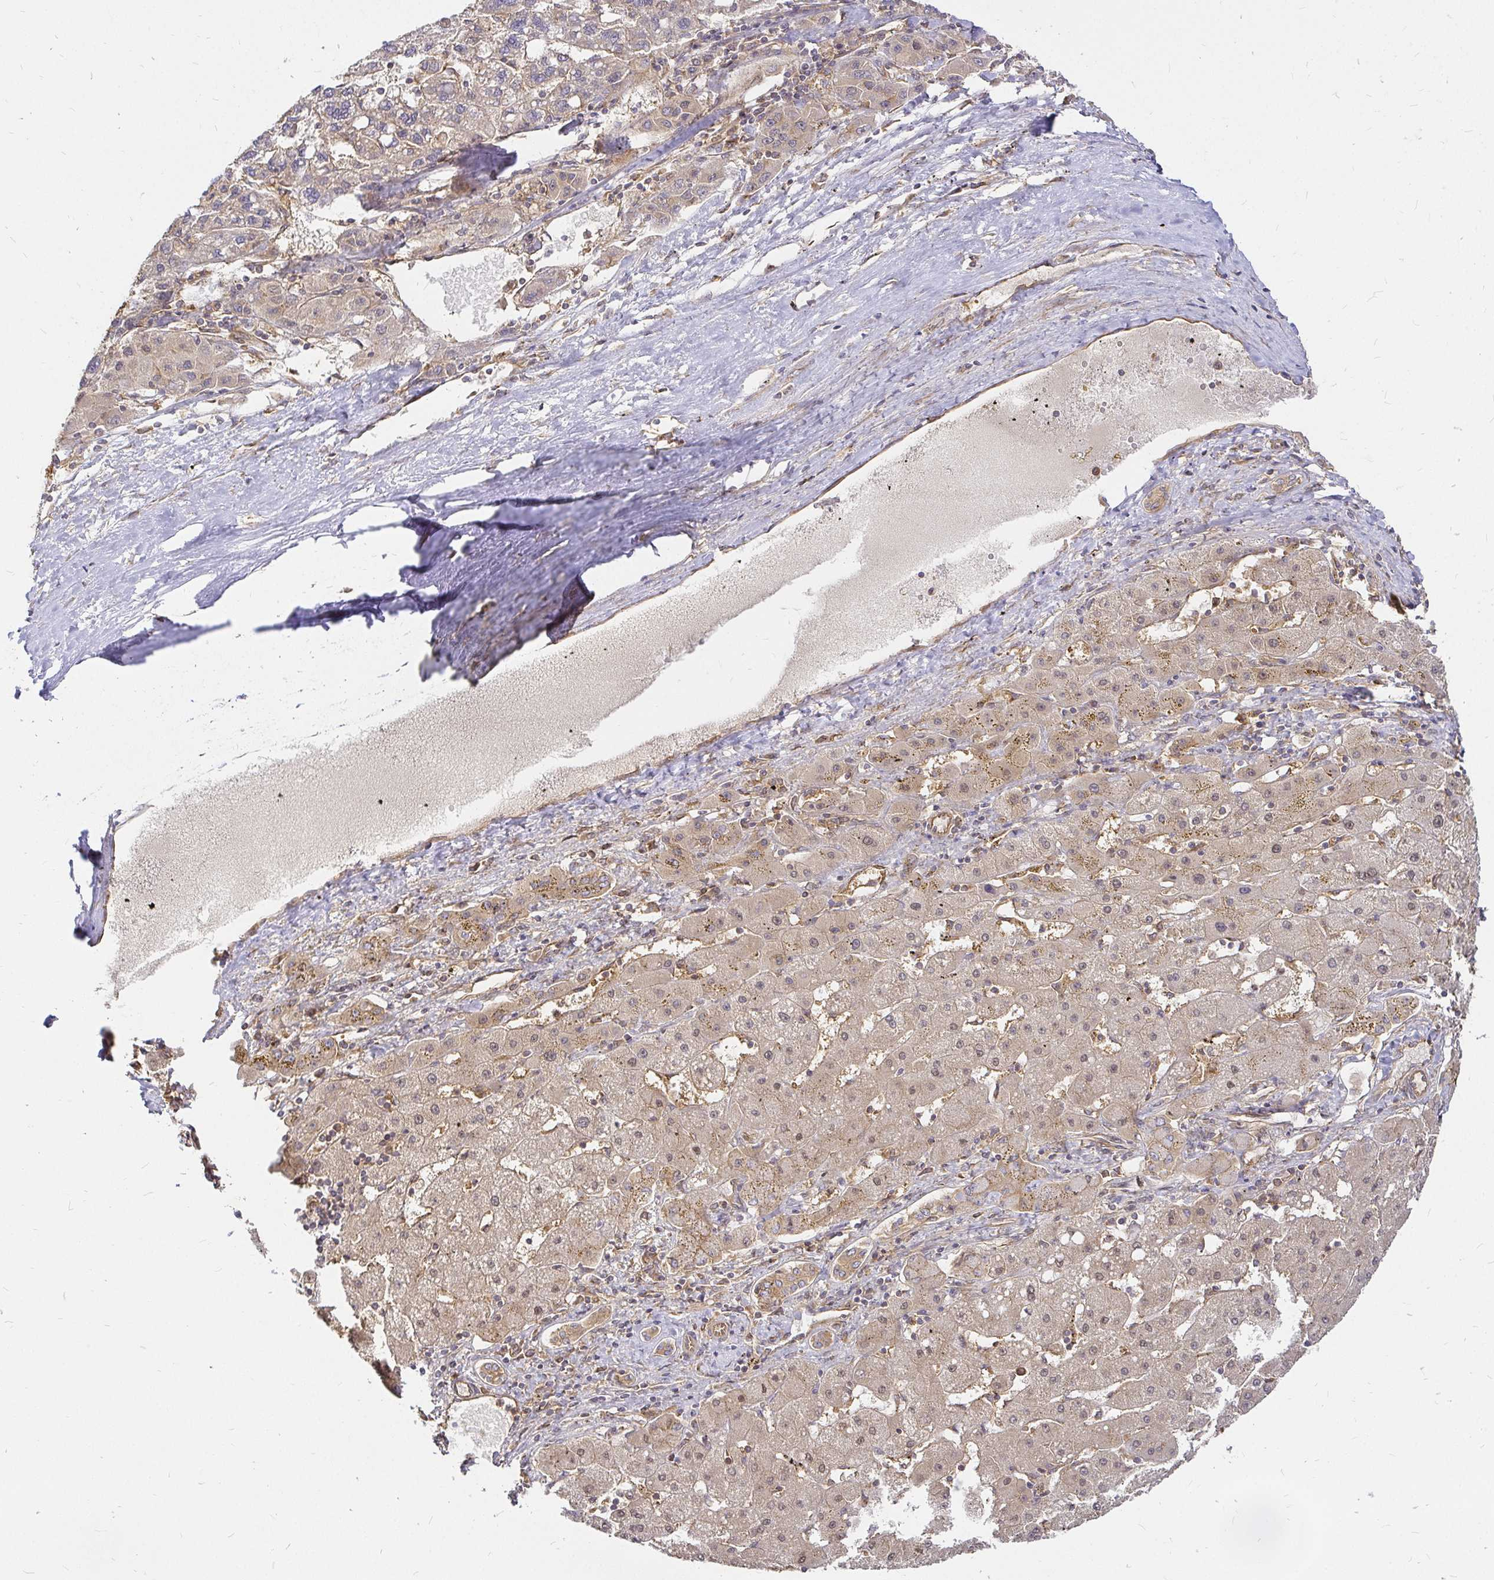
{"staining": {"intensity": "weak", "quantity": "<25%", "location": "cytoplasmic/membranous"}, "tissue": "liver cancer", "cell_type": "Tumor cells", "image_type": "cancer", "snomed": [{"axis": "morphology", "description": "Carcinoma, Hepatocellular, NOS"}, {"axis": "topography", "description": "Liver"}], "caption": "DAB (3,3'-diaminobenzidine) immunohistochemical staining of human liver hepatocellular carcinoma exhibits no significant expression in tumor cells. (Brightfield microscopy of DAB (3,3'-diaminobenzidine) IHC at high magnification).", "gene": "KIF5B", "patient": {"sex": "female", "age": 82}}